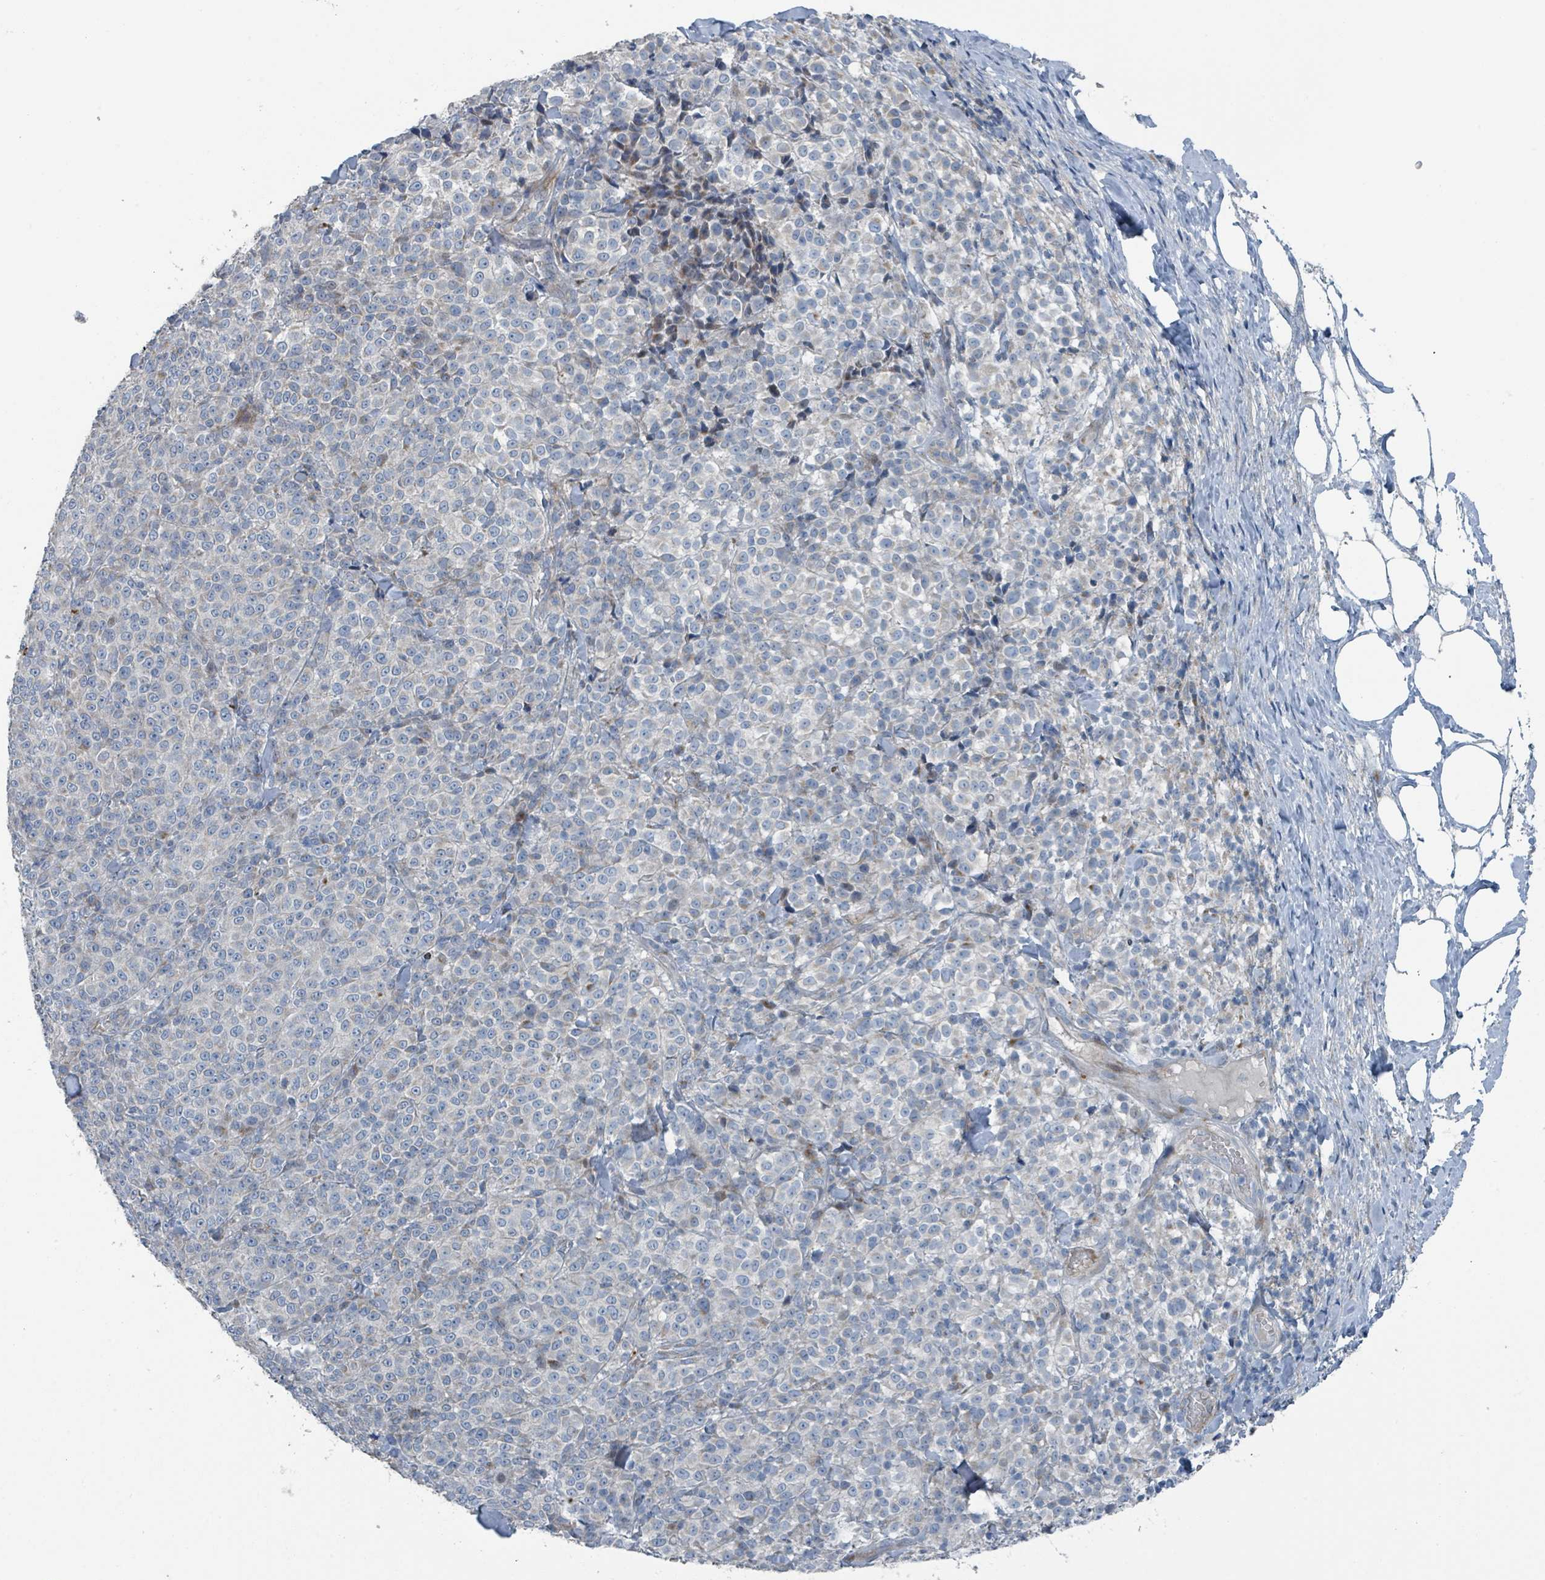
{"staining": {"intensity": "negative", "quantity": "none", "location": "none"}, "tissue": "melanoma", "cell_type": "Tumor cells", "image_type": "cancer", "snomed": [{"axis": "morphology", "description": "Normal tissue, NOS"}, {"axis": "morphology", "description": "Malignant melanoma, NOS"}, {"axis": "topography", "description": "Skin"}], "caption": "Tumor cells are negative for brown protein staining in melanoma.", "gene": "DIPK2A", "patient": {"sex": "female", "age": 34}}